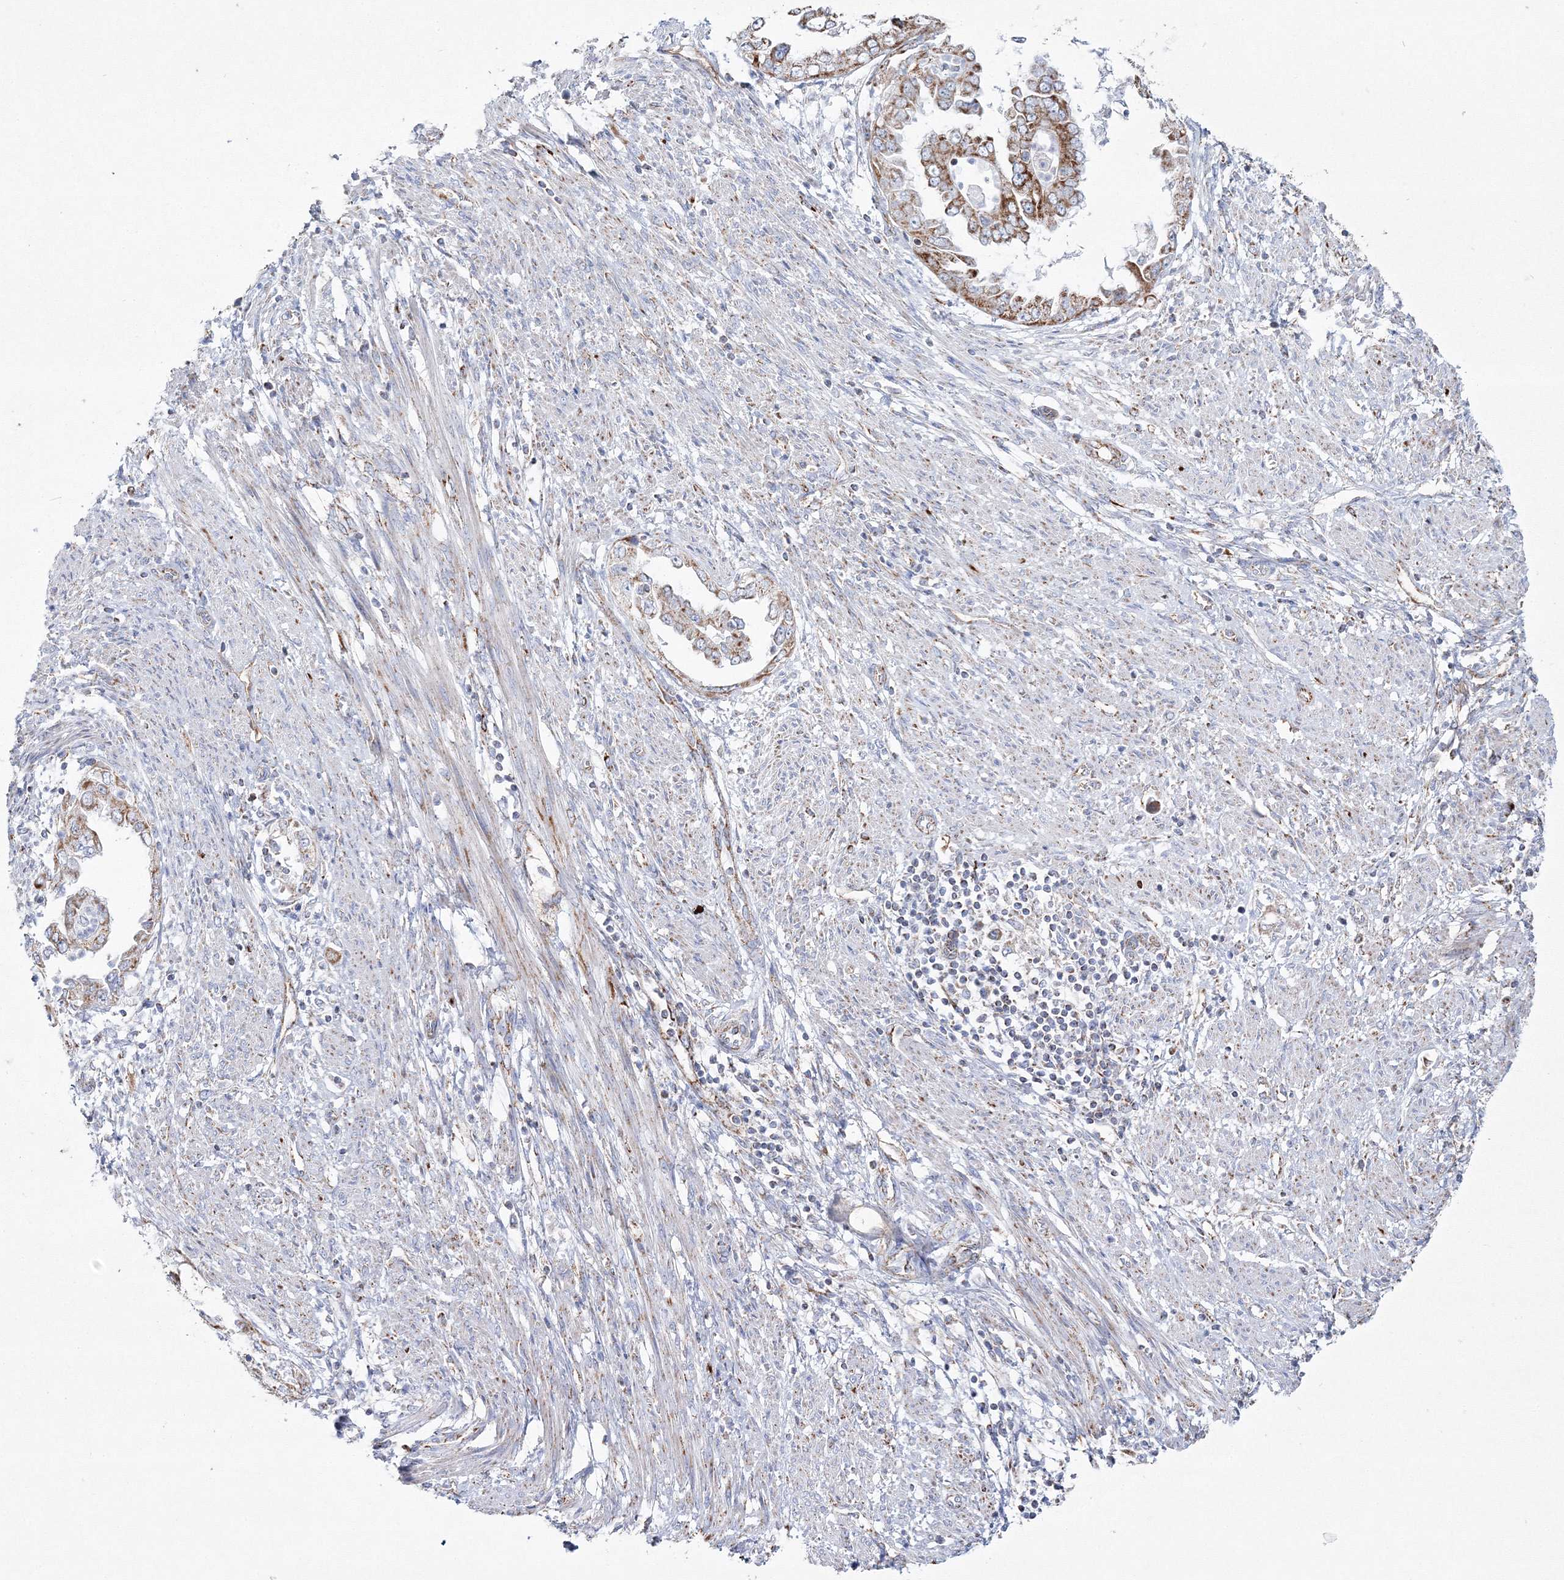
{"staining": {"intensity": "strong", "quantity": ">75%", "location": "cytoplasmic/membranous"}, "tissue": "endometrial cancer", "cell_type": "Tumor cells", "image_type": "cancer", "snomed": [{"axis": "morphology", "description": "Adenocarcinoma, NOS"}, {"axis": "topography", "description": "Endometrium"}], "caption": "IHC of human endometrial cancer exhibits high levels of strong cytoplasmic/membranous expression in approximately >75% of tumor cells. The protein is shown in brown color, while the nuclei are stained blue.", "gene": "HIBCH", "patient": {"sex": "female", "age": 85}}